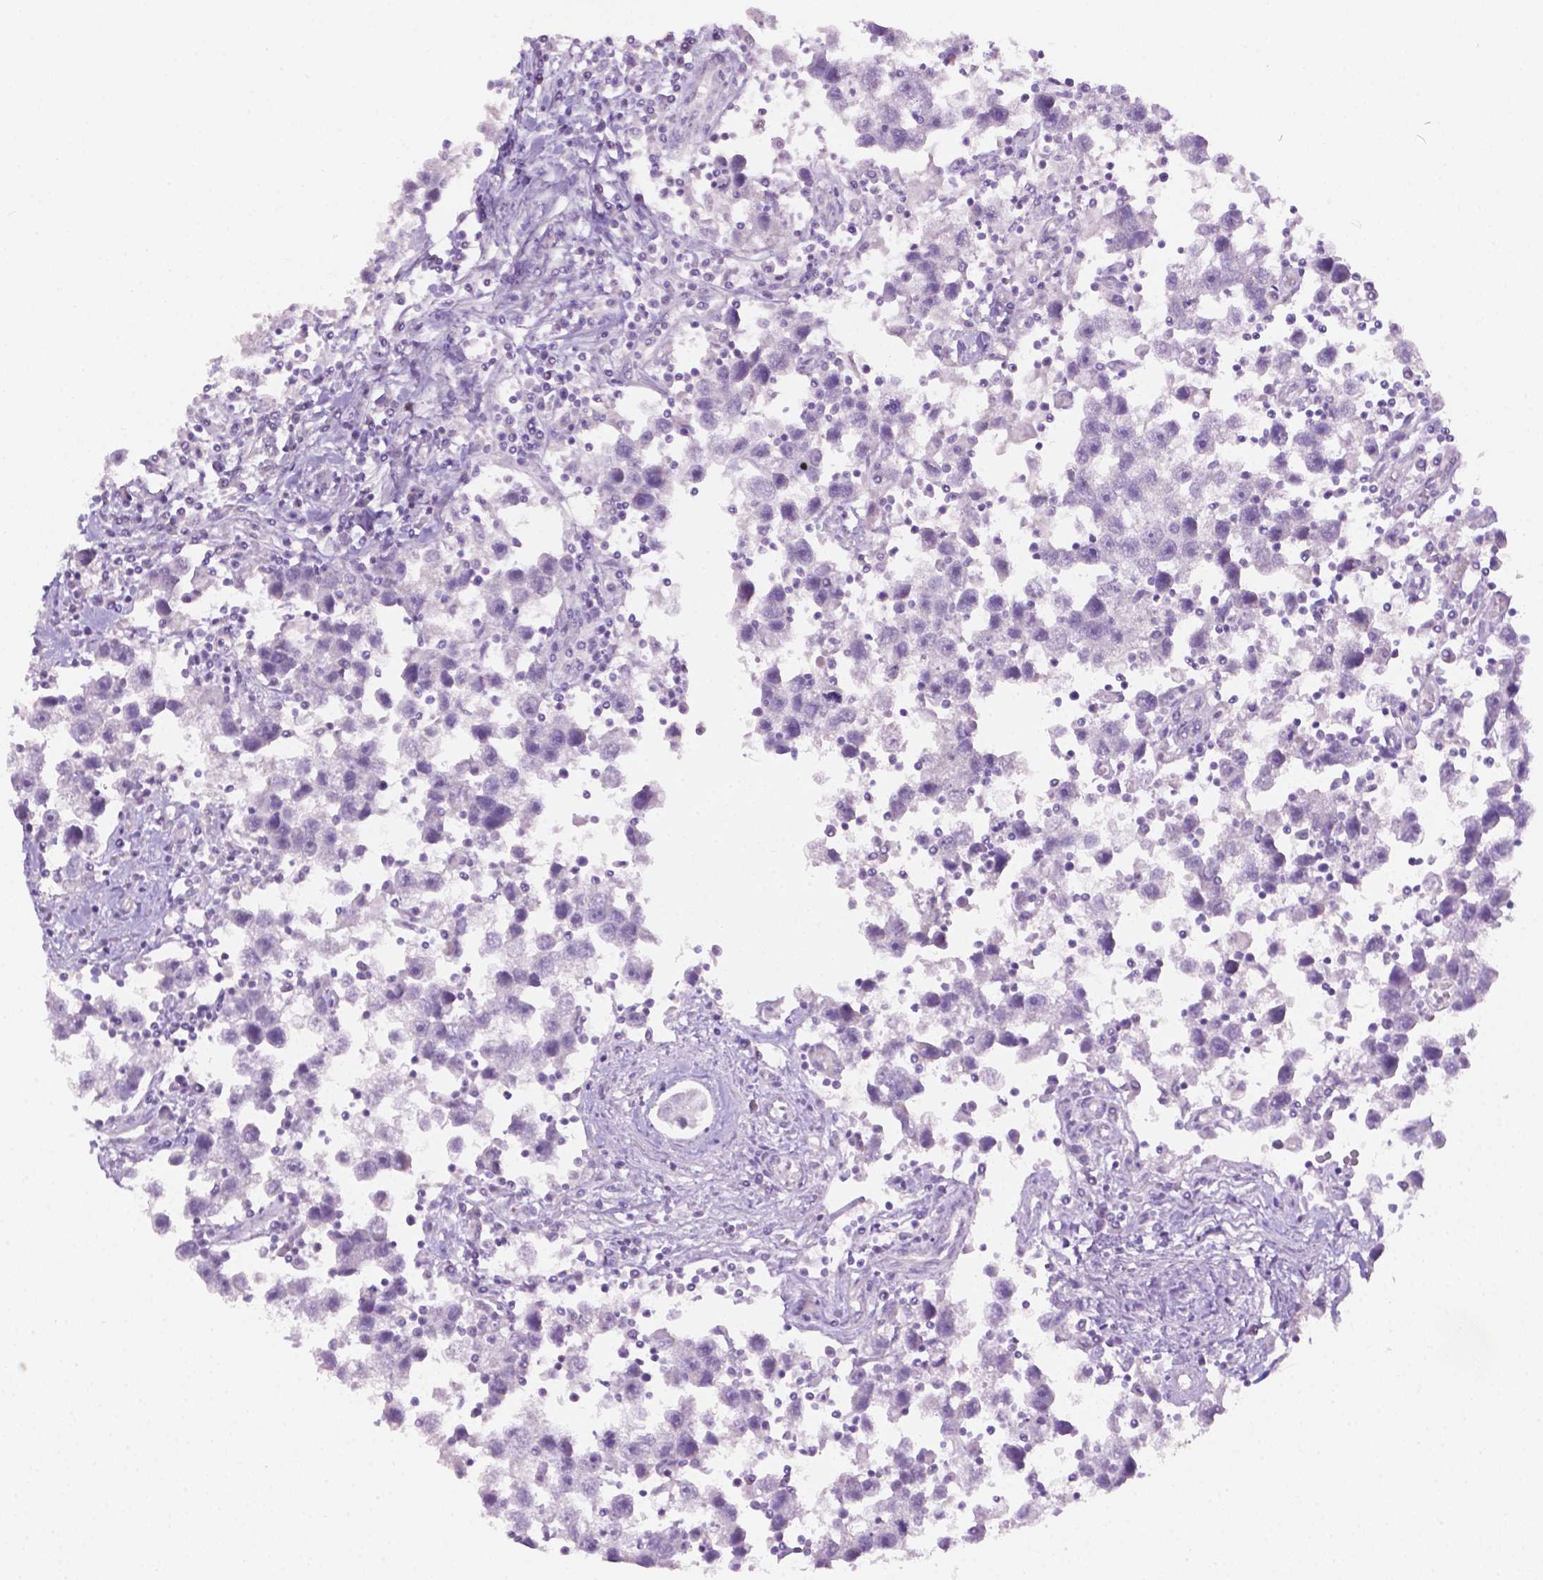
{"staining": {"intensity": "negative", "quantity": "none", "location": "none"}, "tissue": "testis cancer", "cell_type": "Tumor cells", "image_type": "cancer", "snomed": [{"axis": "morphology", "description": "Seminoma, NOS"}, {"axis": "topography", "description": "Testis"}], "caption": "DAB (3,3'-diaminobenzidine) immunohistochemical staining of human testis seminoma exhibits no significant expression in tumor cells. Nuclei are stained in blue.", "gene": "EGFR", "patient": {"sex": "male", "age": 30}}